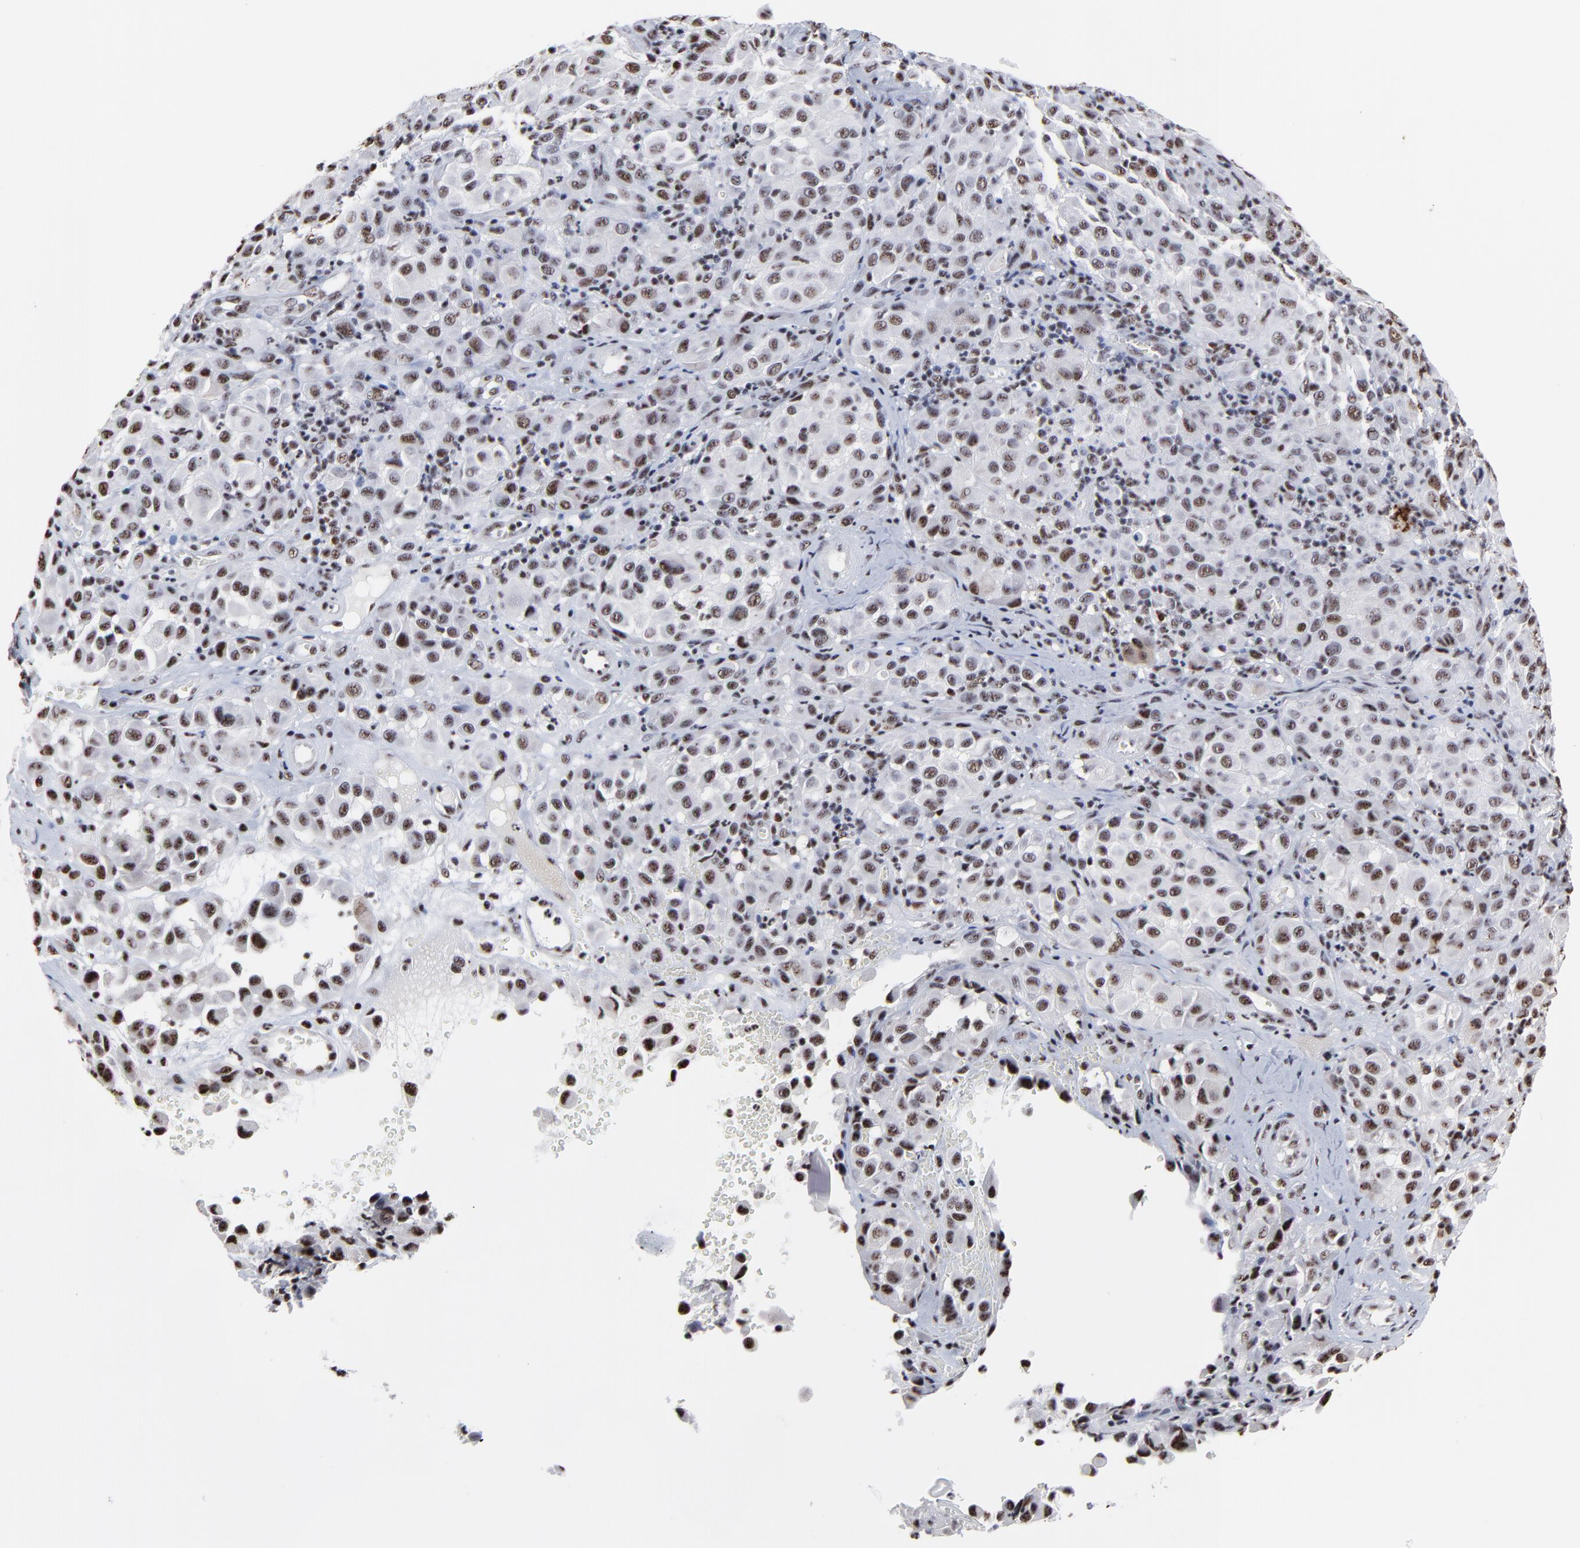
{"staining": {"intensity": "weak", "quantity": "25%-75%", "location": "nuclear"}, "tissue": "melanoma", "cell_type": "Tumor cells", "image_type": "cancer", "snomed": [{"axis": "morphology", "description": "Malignant melanoma, NOS"}, {"axis": "topography", "description": "Skin"}], "caption": "A histopathology image of malignant melanoma stained for a protein displays weak nuclear brown staining in tumor cells. (Stains: DAB (3,3'-diaminobenzidine) in brown, nuclei in blue, Microscopy: brightfield microscopy at high magnification).", "gene": "MBD4", "patient": {"sex": "female", "age": 21}}